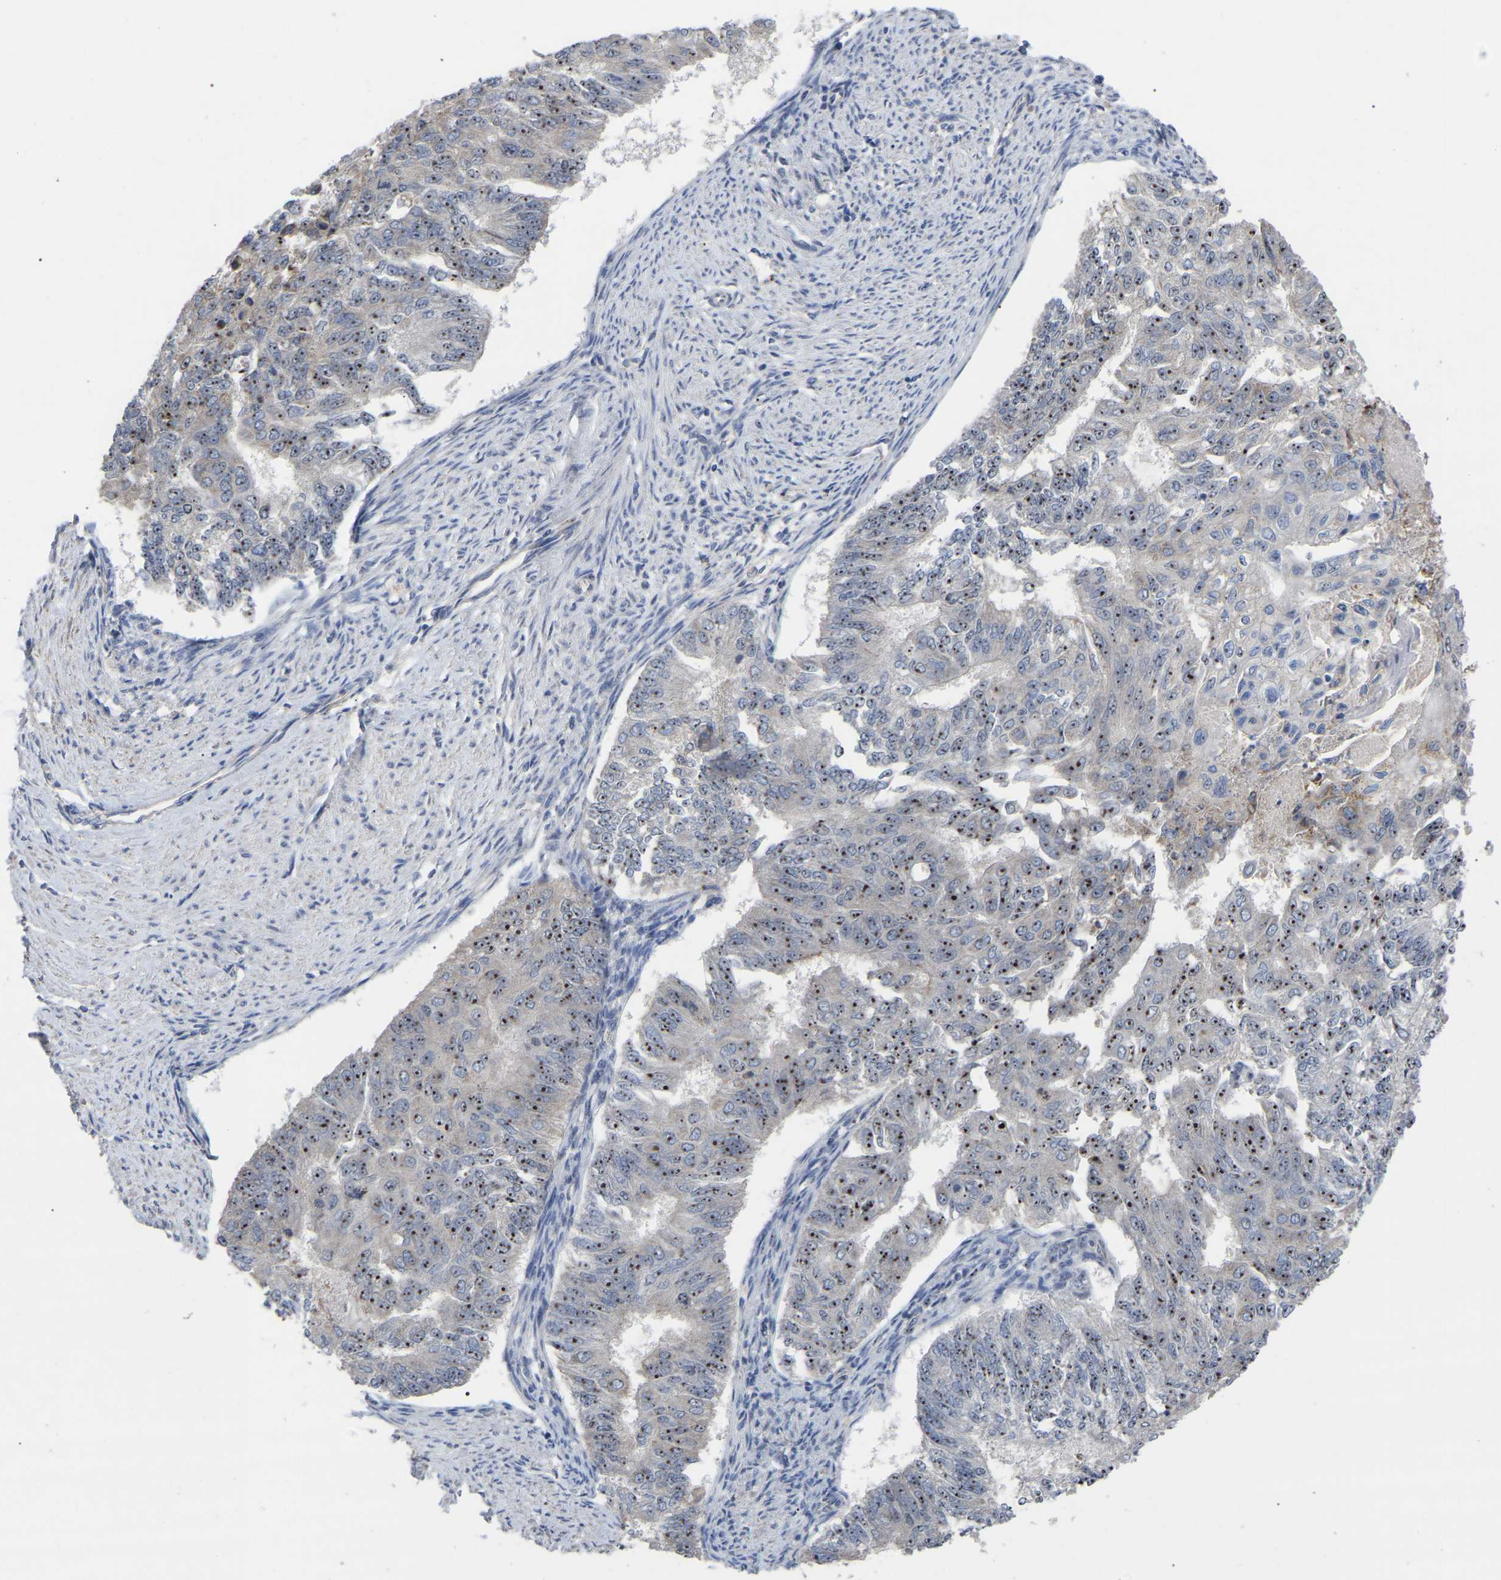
{"staining": {"intensity": "moderate", "quantity": ">75%", "location": "nuclear"}, "tissue": "endometrial cancer", "cell_type": "Tumor cells", "image_type": "cancer", "snomed": [{"axis": "morphology", "description": "Adenocarcinoma, NOS"}, {"axis": "topography", "description": "Endometrium"}], "caption": "Human endometrial adenocarcinoma stained with a brown dye demonstrates moderate nuclear positive expression in approximately >75% of tumor cells.", "gene": "NOP53", "patient": {"sex": "female", "age": 32}}